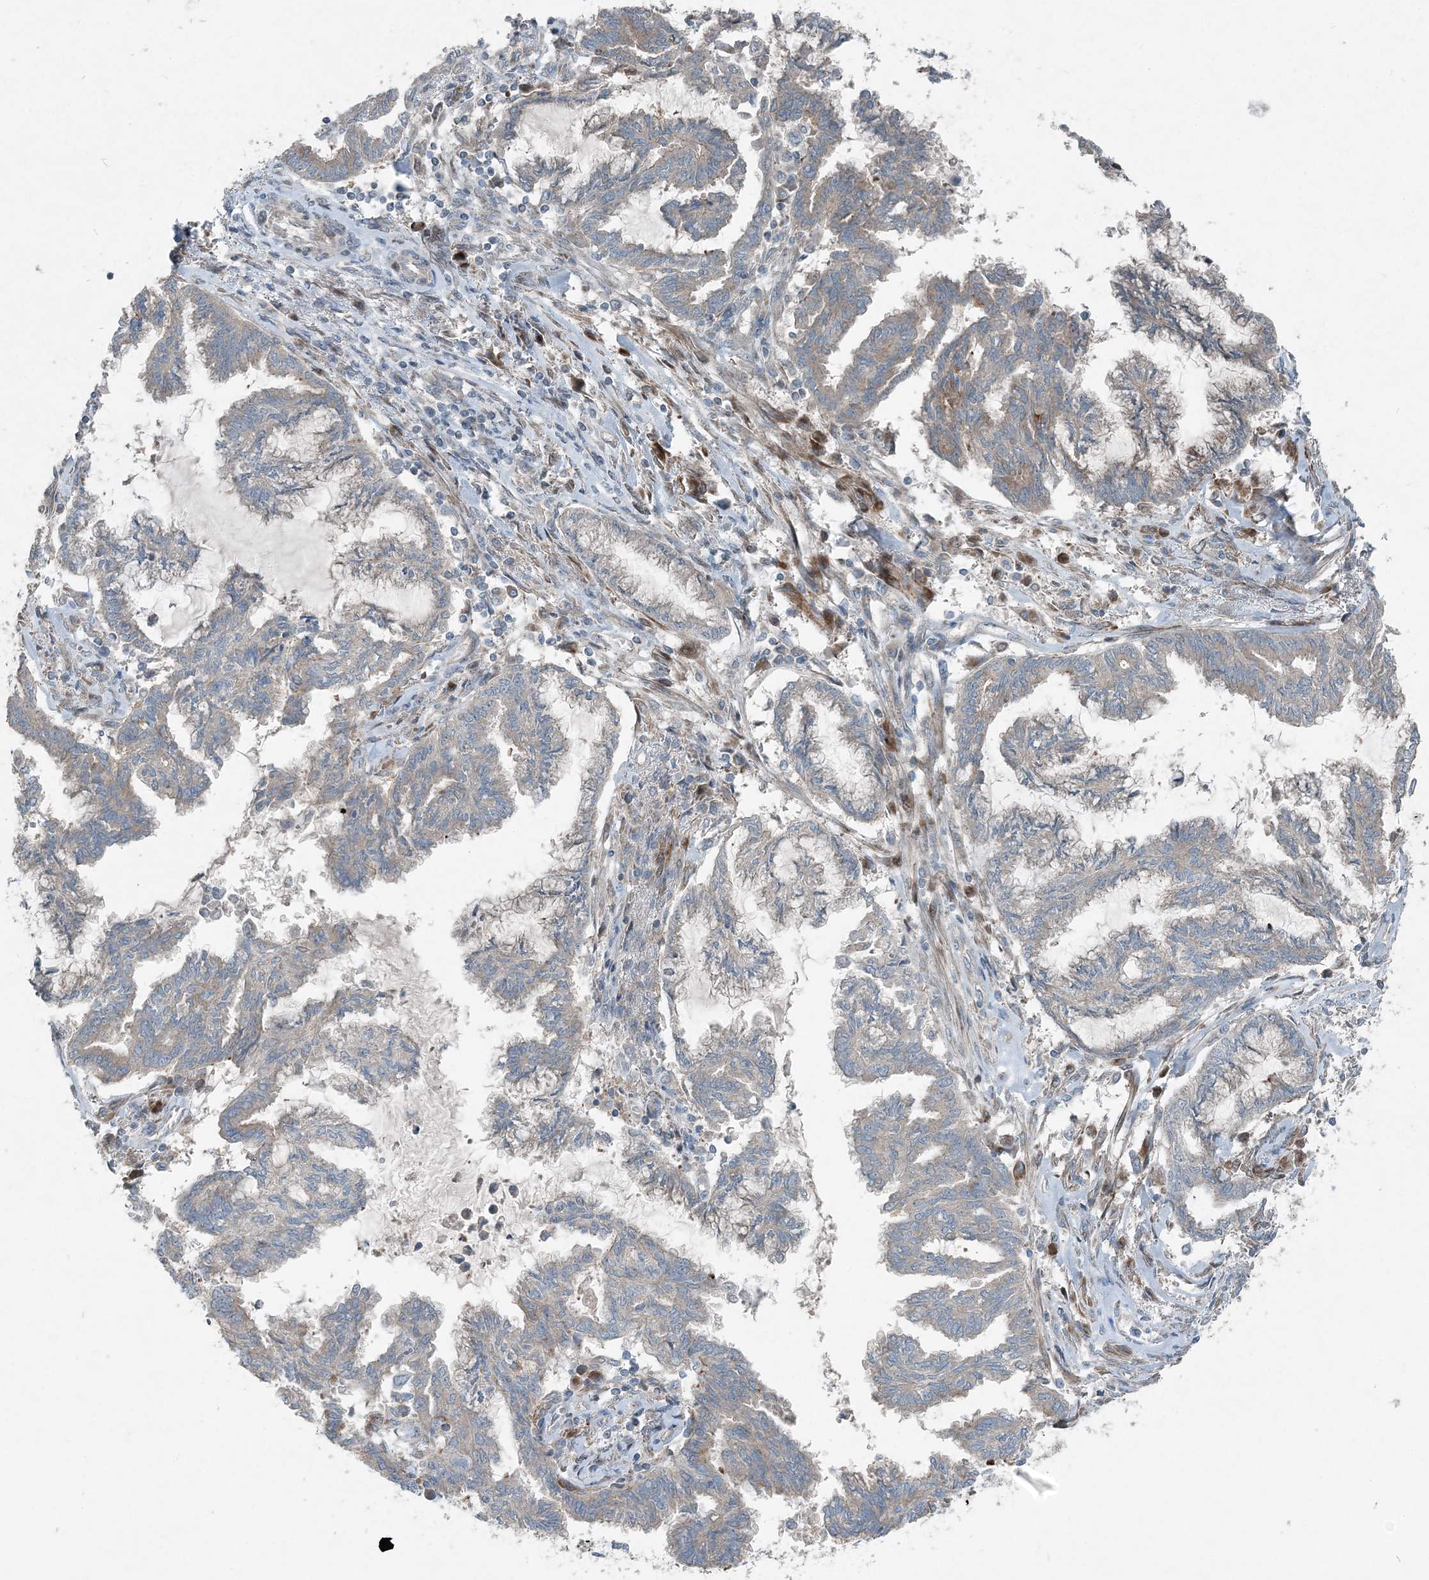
{"staining": {"intensity": "weak", "quantity": "<25%", "location": "cytoplasmic/membranous"}, "tissue": "endometrial cancer", "cell_type": "Tumor cells", "image_type": "cancer", "snomed": [{"axis": "morphology", "description": "Adenocarcinoma, NOS"}, {"axis": "topography", "description": "Endometrium"}], "caption": "Human endometrial adenocarcinoma stained for a protein using immunohistochemistry (IHC) displays no positivity in tumor cells.", "gene": "INTU", "patient": {"sex": "female", "age": 86}}